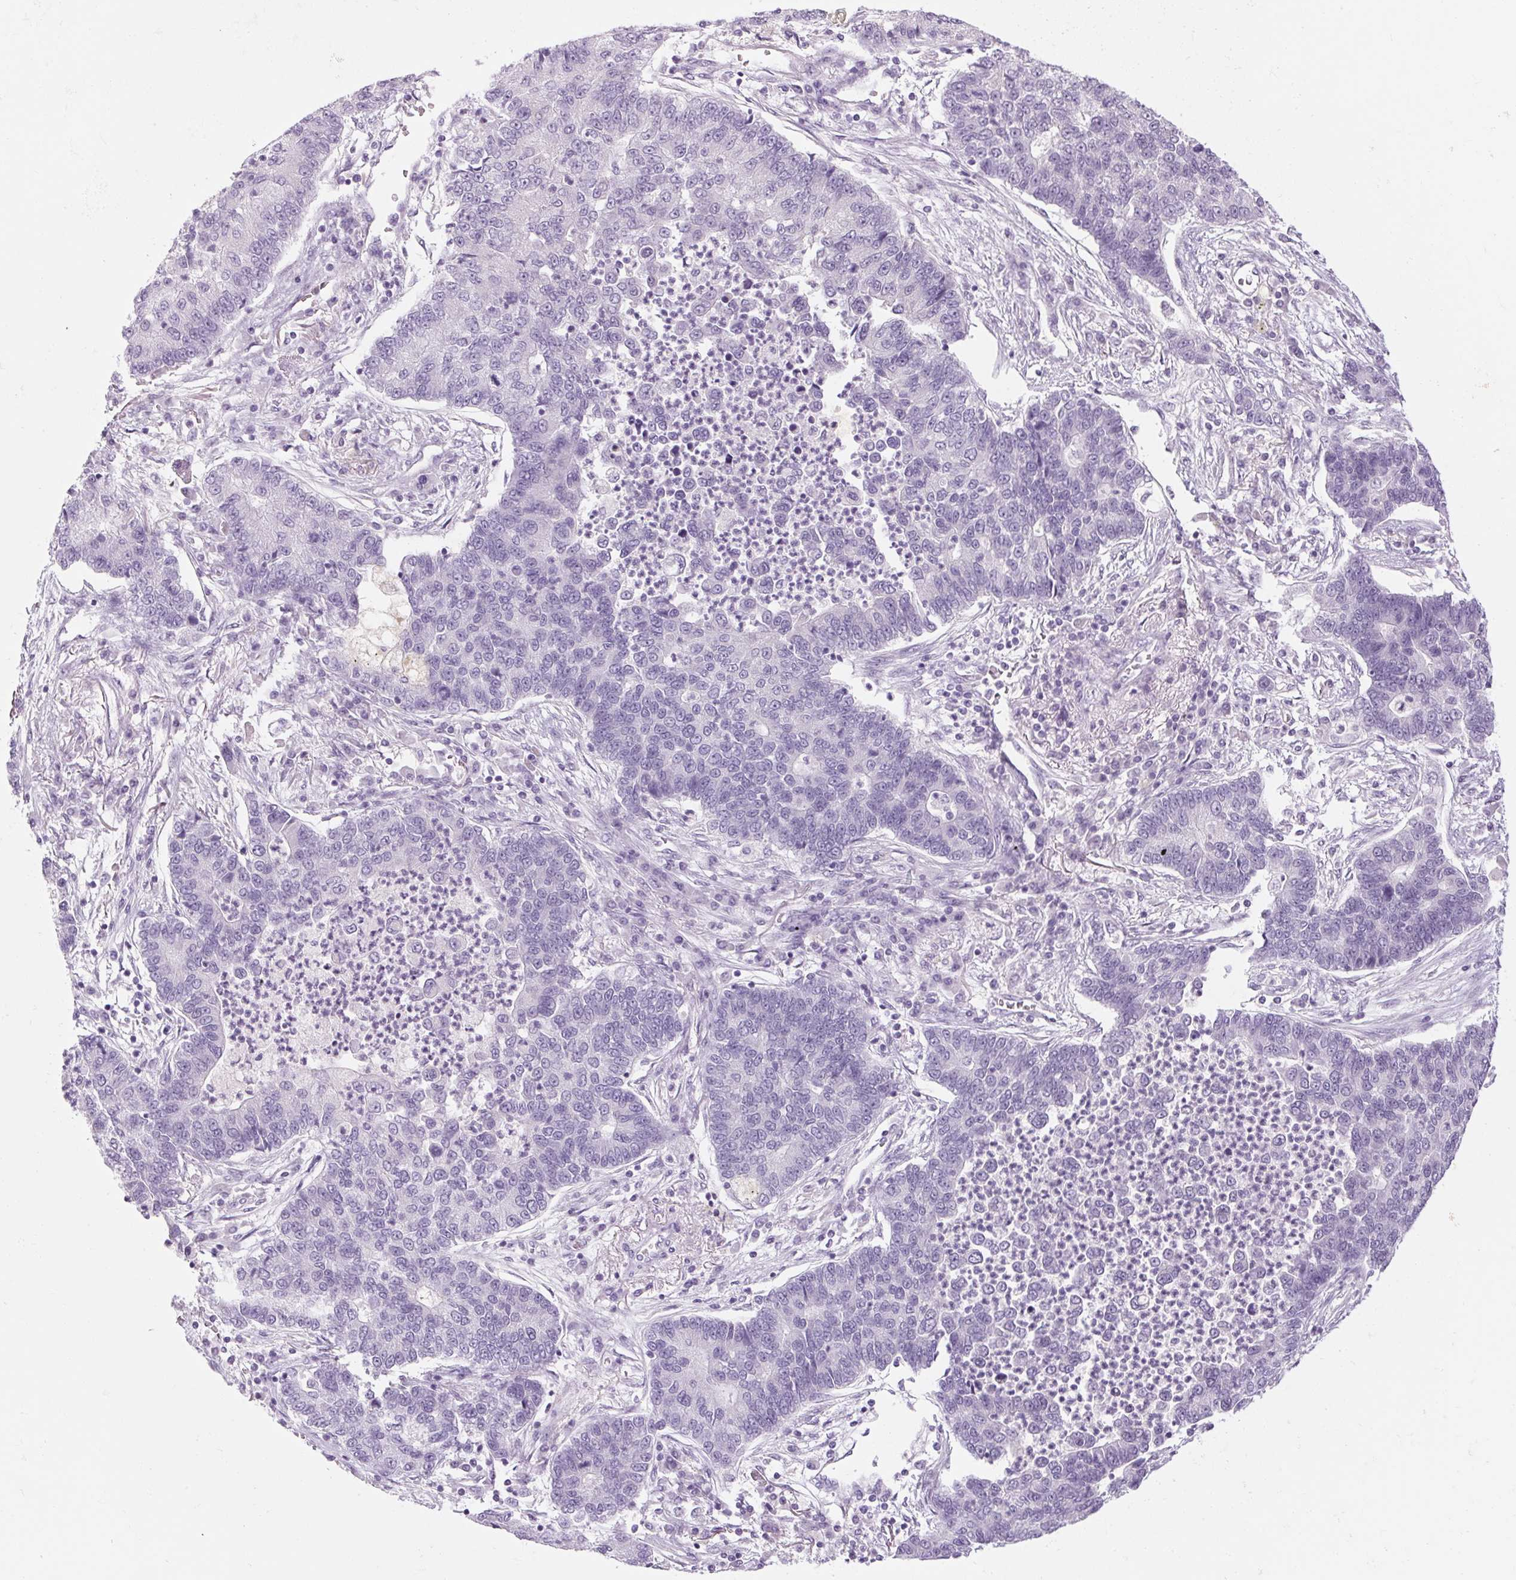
{"staining": {"intensity": "negative", "quantity": "none", "location": "none"}, "tissue": "lung cancer", "cell_type": "Tumor cells", "image_type": "cancer", "snomed": [{"axis": "morphology", "description": "Adenocarcinoma, NOS"}, {"axis": "topography", "description": "Lung"}], "caption": "Immunohistochemistry (IHC) micrograph of neoplastic tissue: human adenocarcinoma (lung) stained with DAB (3,3'-diaminobenzidine) reveals no significant protein positivity in tumor cells. (Brightfield microscopy of DAB IHC at high magnification).", "gene": "RPTN", "patient": {"sex": "female", "age": 57}}